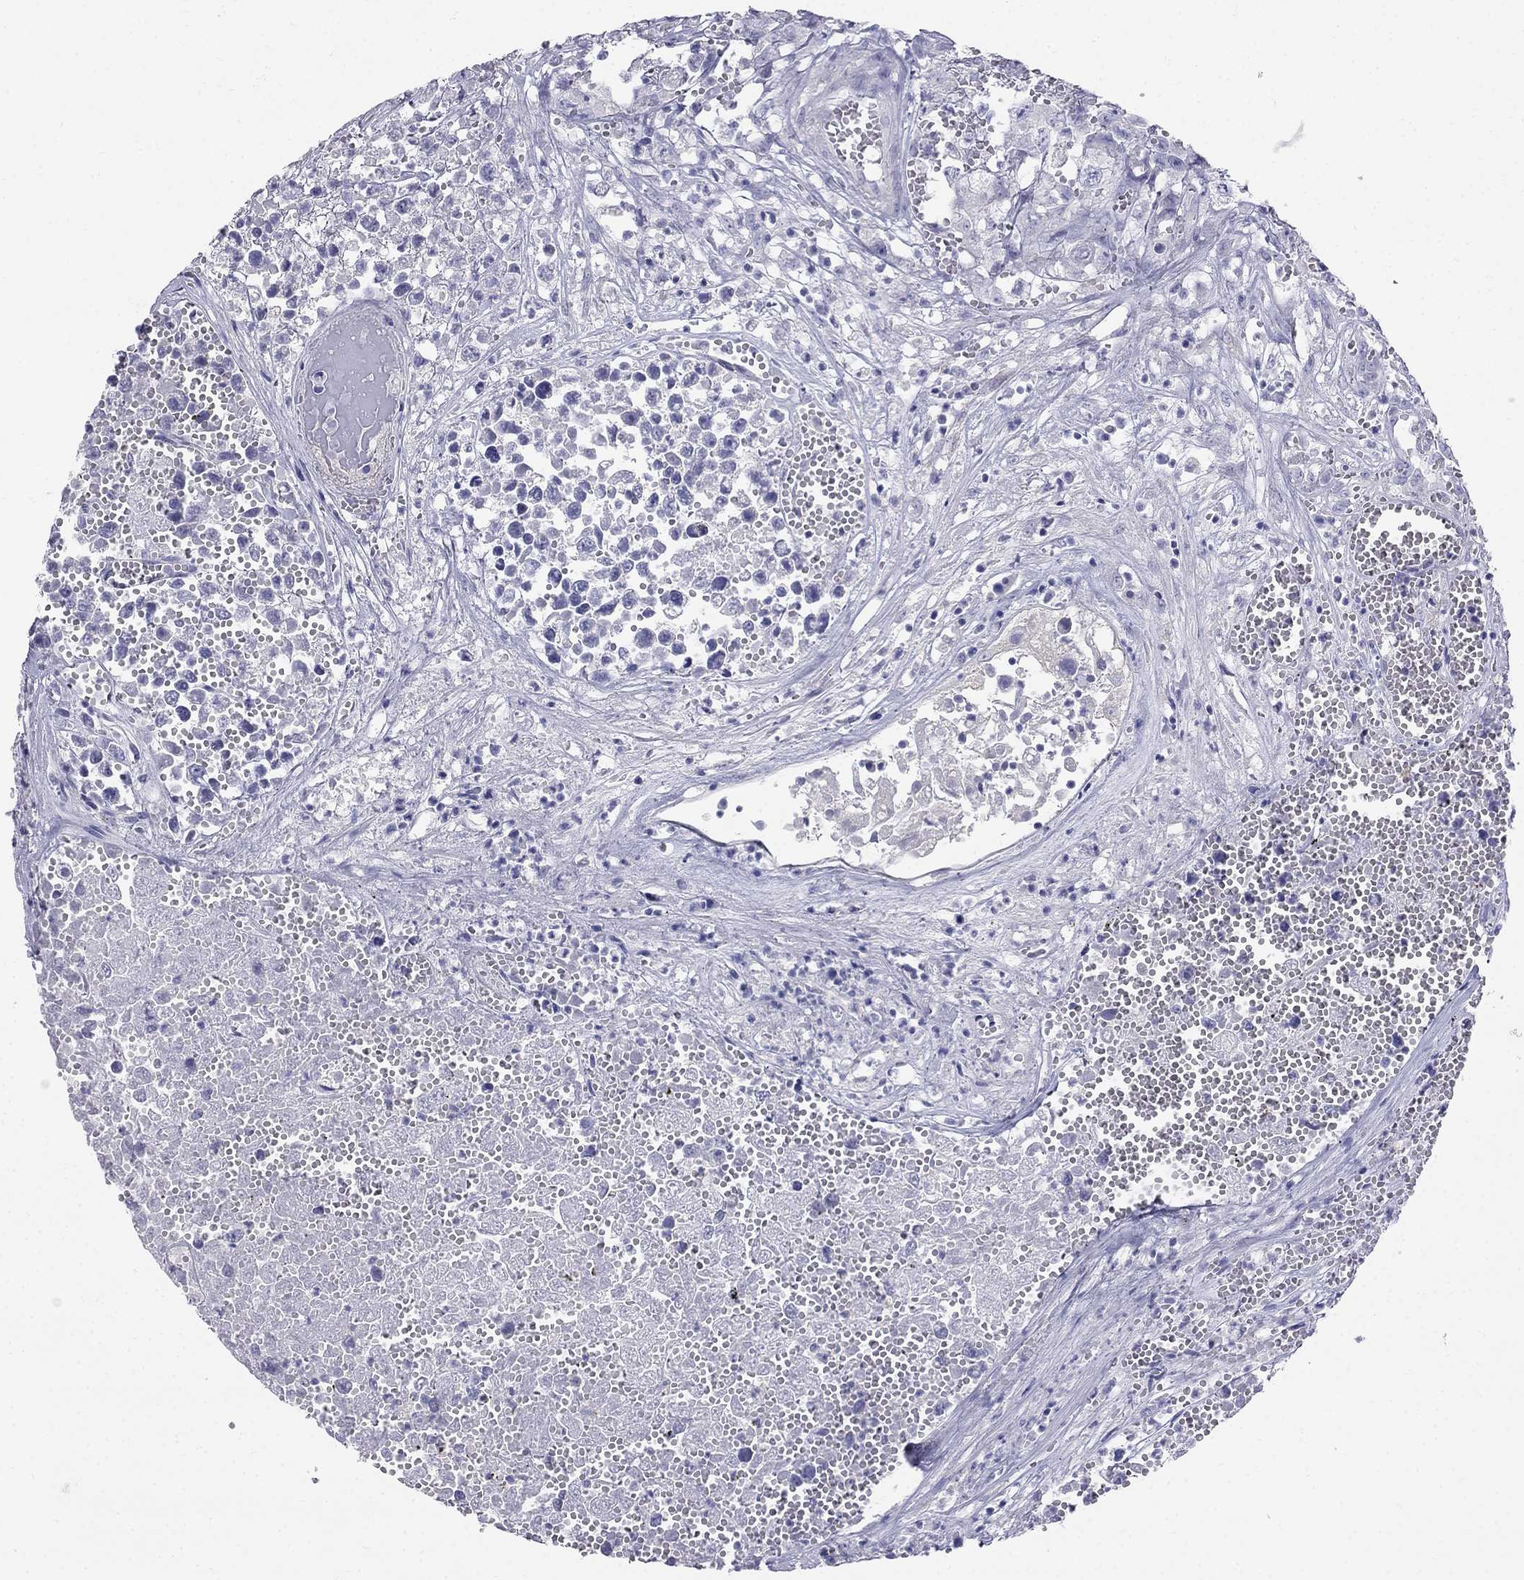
{"staining": {"intensity": "negative", "quantity": "none", "location": "none"}, "tissue": "testis cancer", "cell_type": "Tumor cells", "image_type": "cancer", "snomed": [{"axis": "morphology", "description": "Seminoma, NOS"}, {"axis": "morphology", "description": "Carcinoma, Embryonal, NOS"}, {"axis": "topography", "description": "Testis"}], "caption": "An immunohistochemistry image of seminoma (testis) is shown. There is no staining in tumor cells of seminoma (testis).", "gene": "RFLNA", "patient": {"sex": "male", "age": 22}}